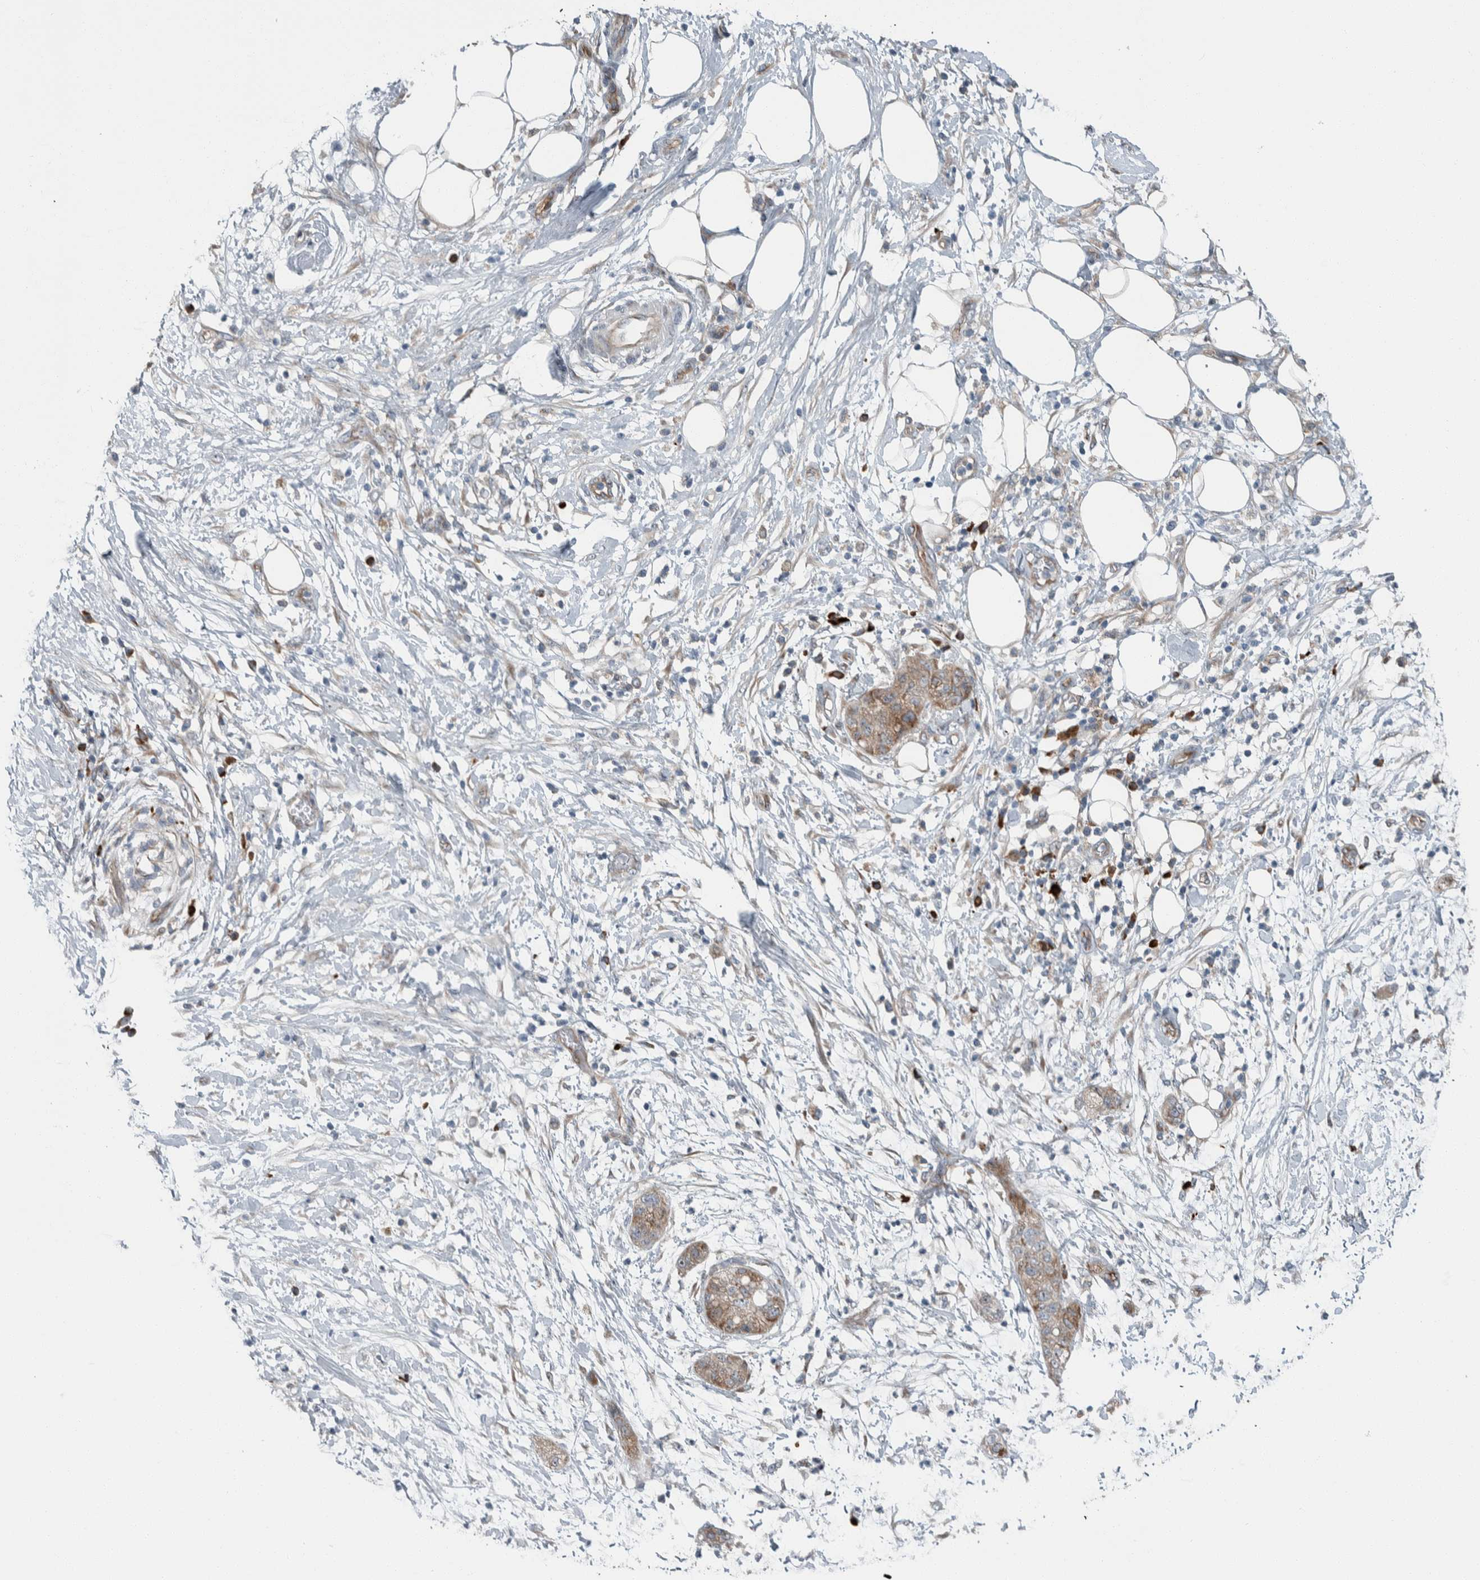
{"staining": {"intensity": "weak", "quantity": ">75%", "location": "cytoplasmic/membranous"}, "tissue": "pancreatic cancer", "cell_type": "Tumor cells", "image_type": "cancer", "snomed": [{"axis": "morphology", "description": "Adenocarcinoma, NOS"}, {"axis": "topography", "description": "Pancreas"}], "caption": "Immunohistochemical staining of pancreatic cancer (adenocarcinoma) exhibits weak cytoplasmic/membranous protein staining in about >75% of tumor cells. (IHC, brightfield microscopy, high magnification).", "gene": "USP25", "patient": {"sex": "female", "age": 78}}